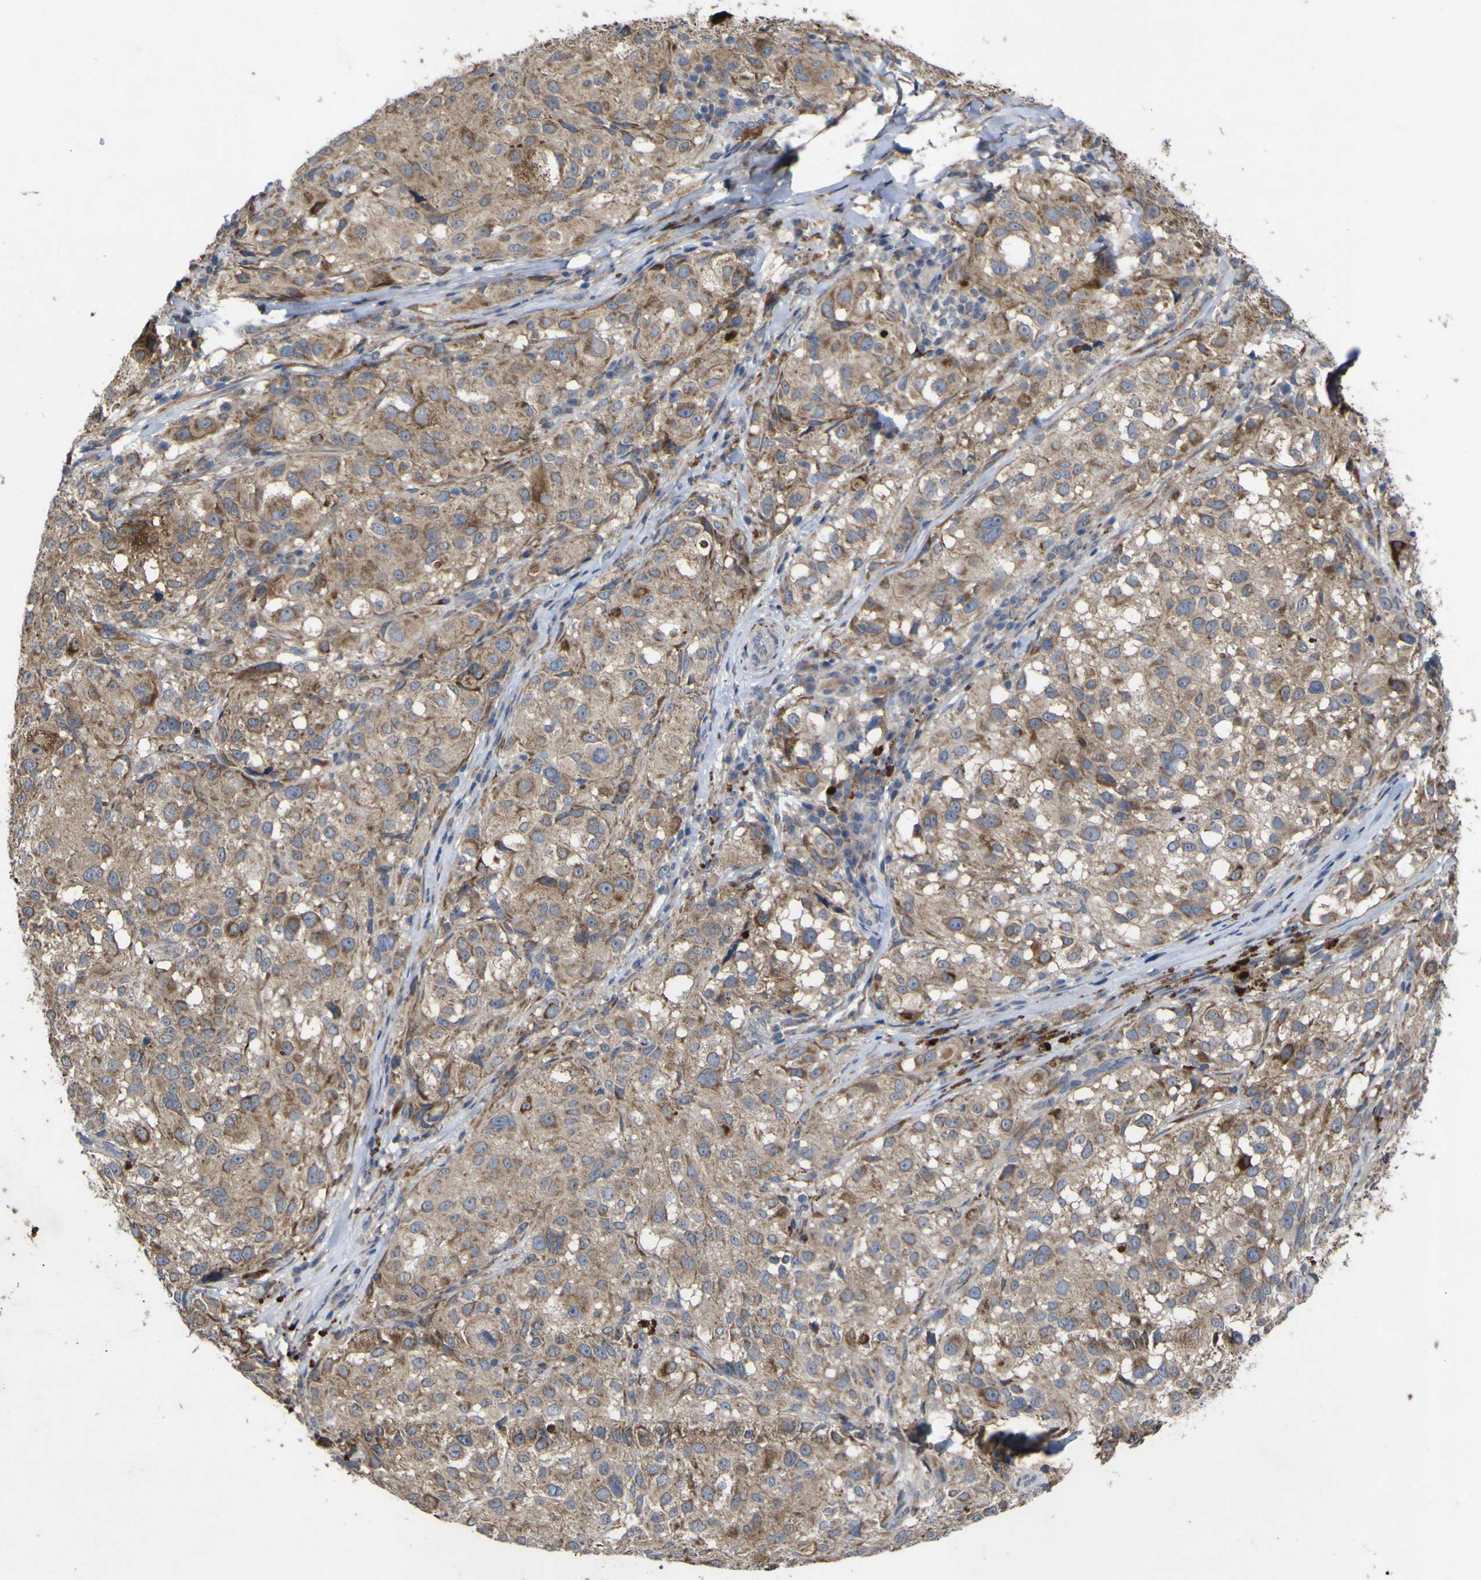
{"staining": {"intensity": "moderate", "quantity": ">75%", "location": "cytoplasmic/membranous"}, "tissue": "melanoma", "cell_type": "Tumor cells", "image_type": "cancer", "snomed": [{"axis": "morphology", "description": "Necrosis, NOS"}, {"axis": "morphology", "description": "Malignant melanoma, NOS"}, {"axis": "topography", "description": "Skin"}], "caption": "Brown immunohistochemical staining in malignant melanoma shows moderate cytoplasmic/membranous positivity in approximately >75% of tumor cells.", "gene": "IRAK2", "patient": {"sex": "female", "age": 87}}